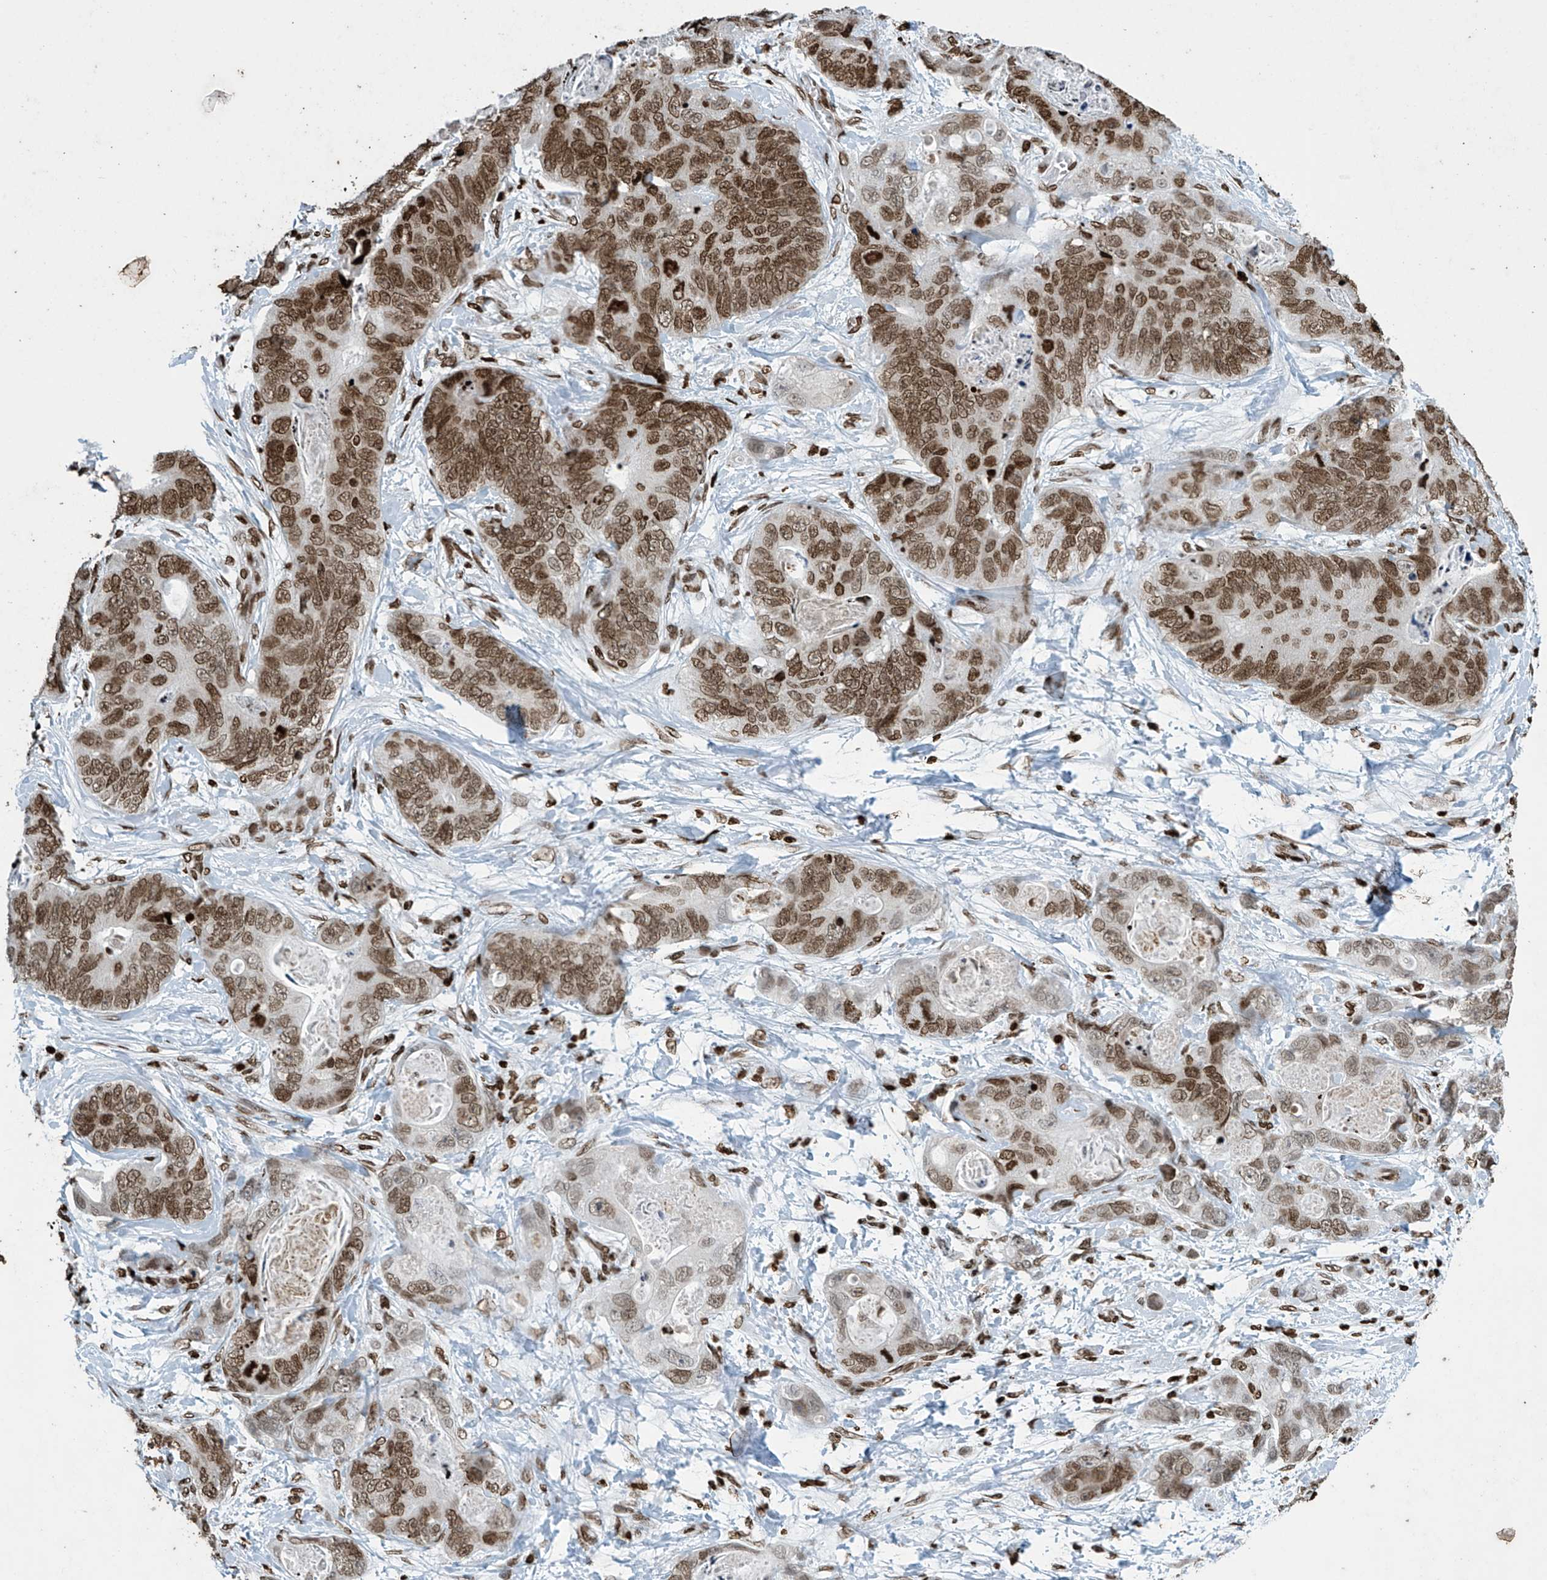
{"staining": {"intensity": "moderate", "quantity": ">75%", "location": "nuclear"}, "tissue": "stomach cancer", "cell_type": "Tumor cells", "image_type": "cancer", "snomed": [{"axis": "morphology", "description": "Adenocarcinoma, NOS"}, {"axis": "topography", "description": "Stomach"}], "caption": "Moderate nuclear positivity is appreciated in about >75% of tumor cells in stomach cancer.", "gene": "H4C16", "patient": {"sex": "female", "age": 89}}